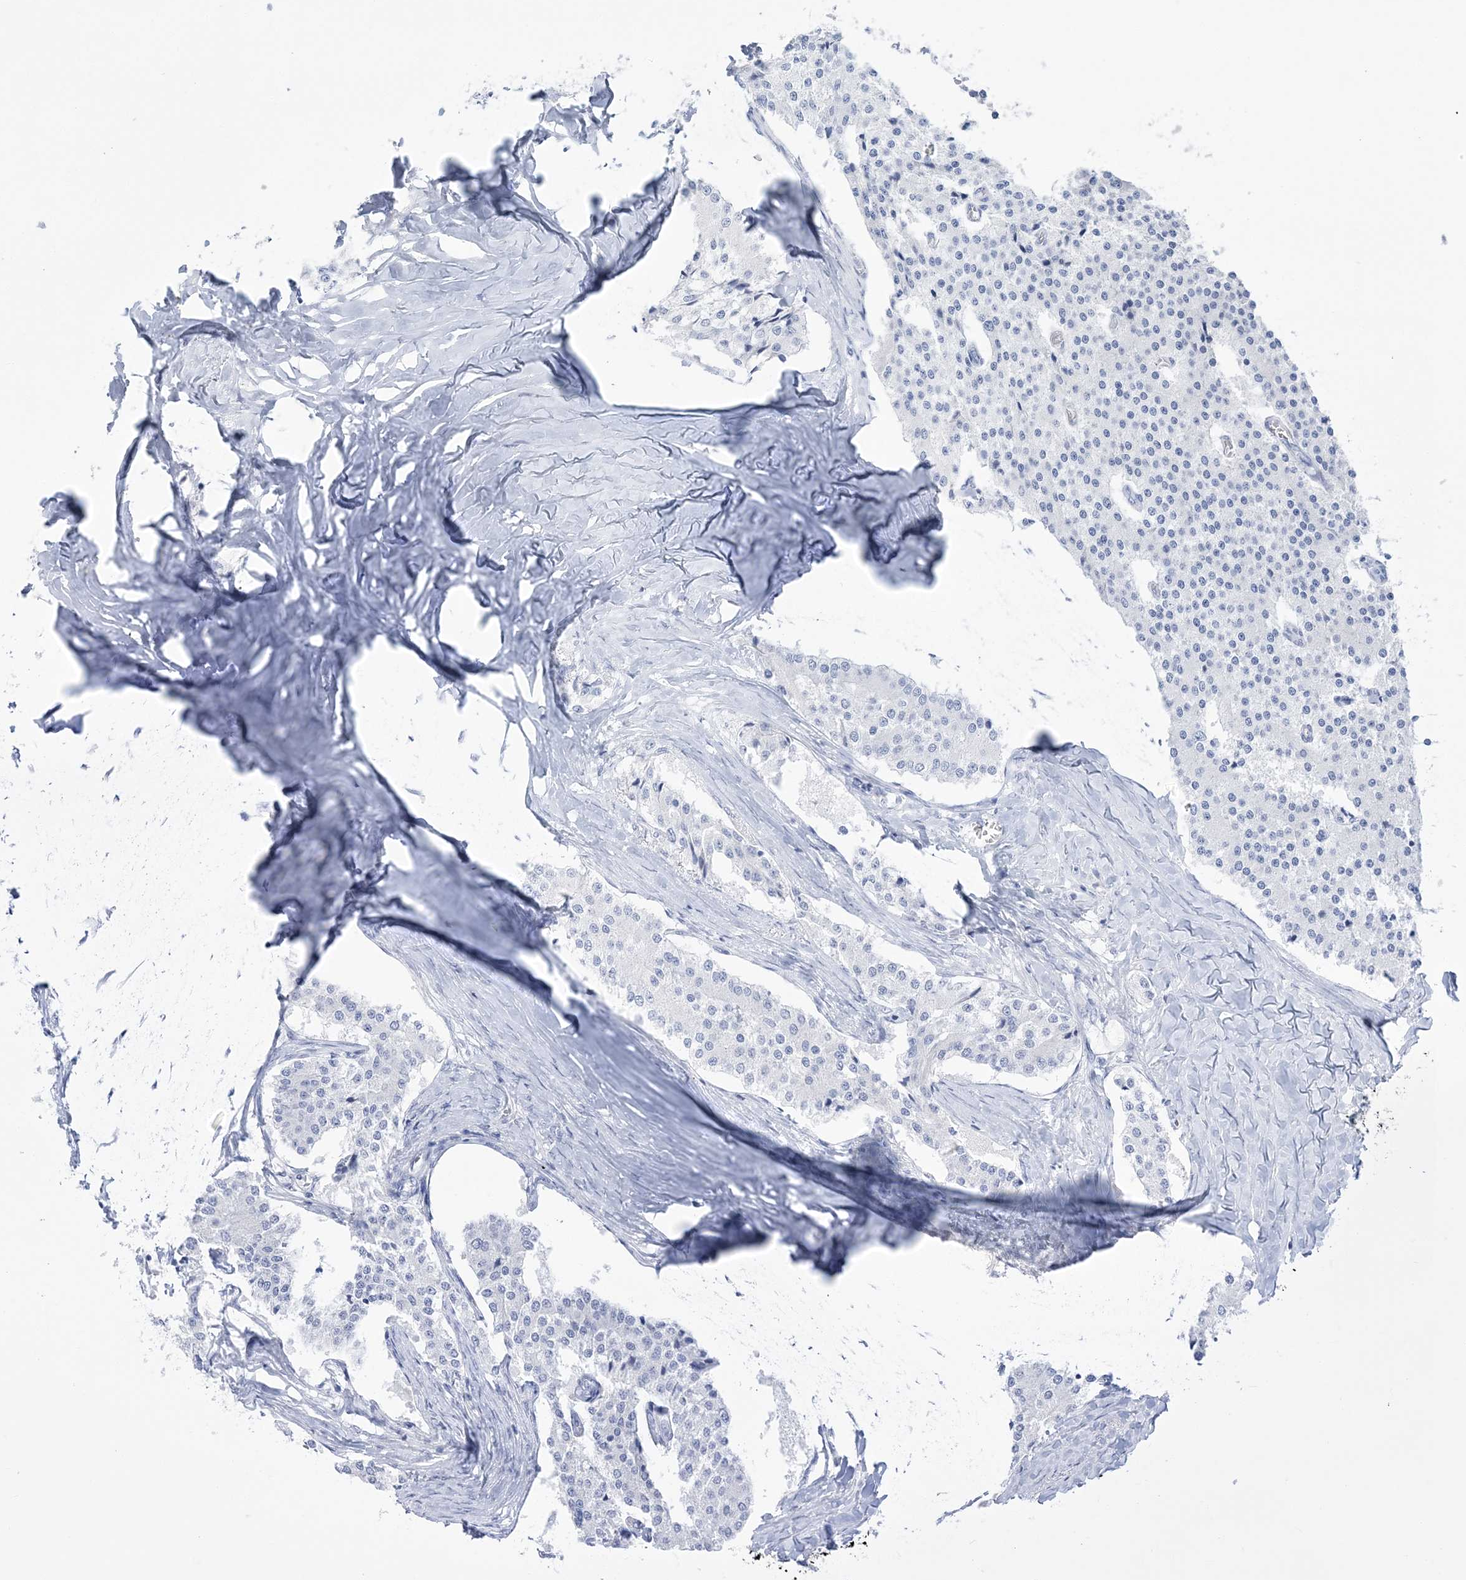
{"staining": {"intensity": "negative", "quantity": "none", "location": "none"}, "tissue": "carcinoid", "cell_type": "Tumor cells", "image_type": "cancer", "snomed": [{"axis": "morphology", "description": "Carcinoid, malignant, NOS"}, {"axis": "topography", "description": "Colon"}], "caption": "The micrograph displays no significant positivity in tumor cells of carcinoid.", "gene": "RBP2", "patient": {"sex": "female", "age": 52}}